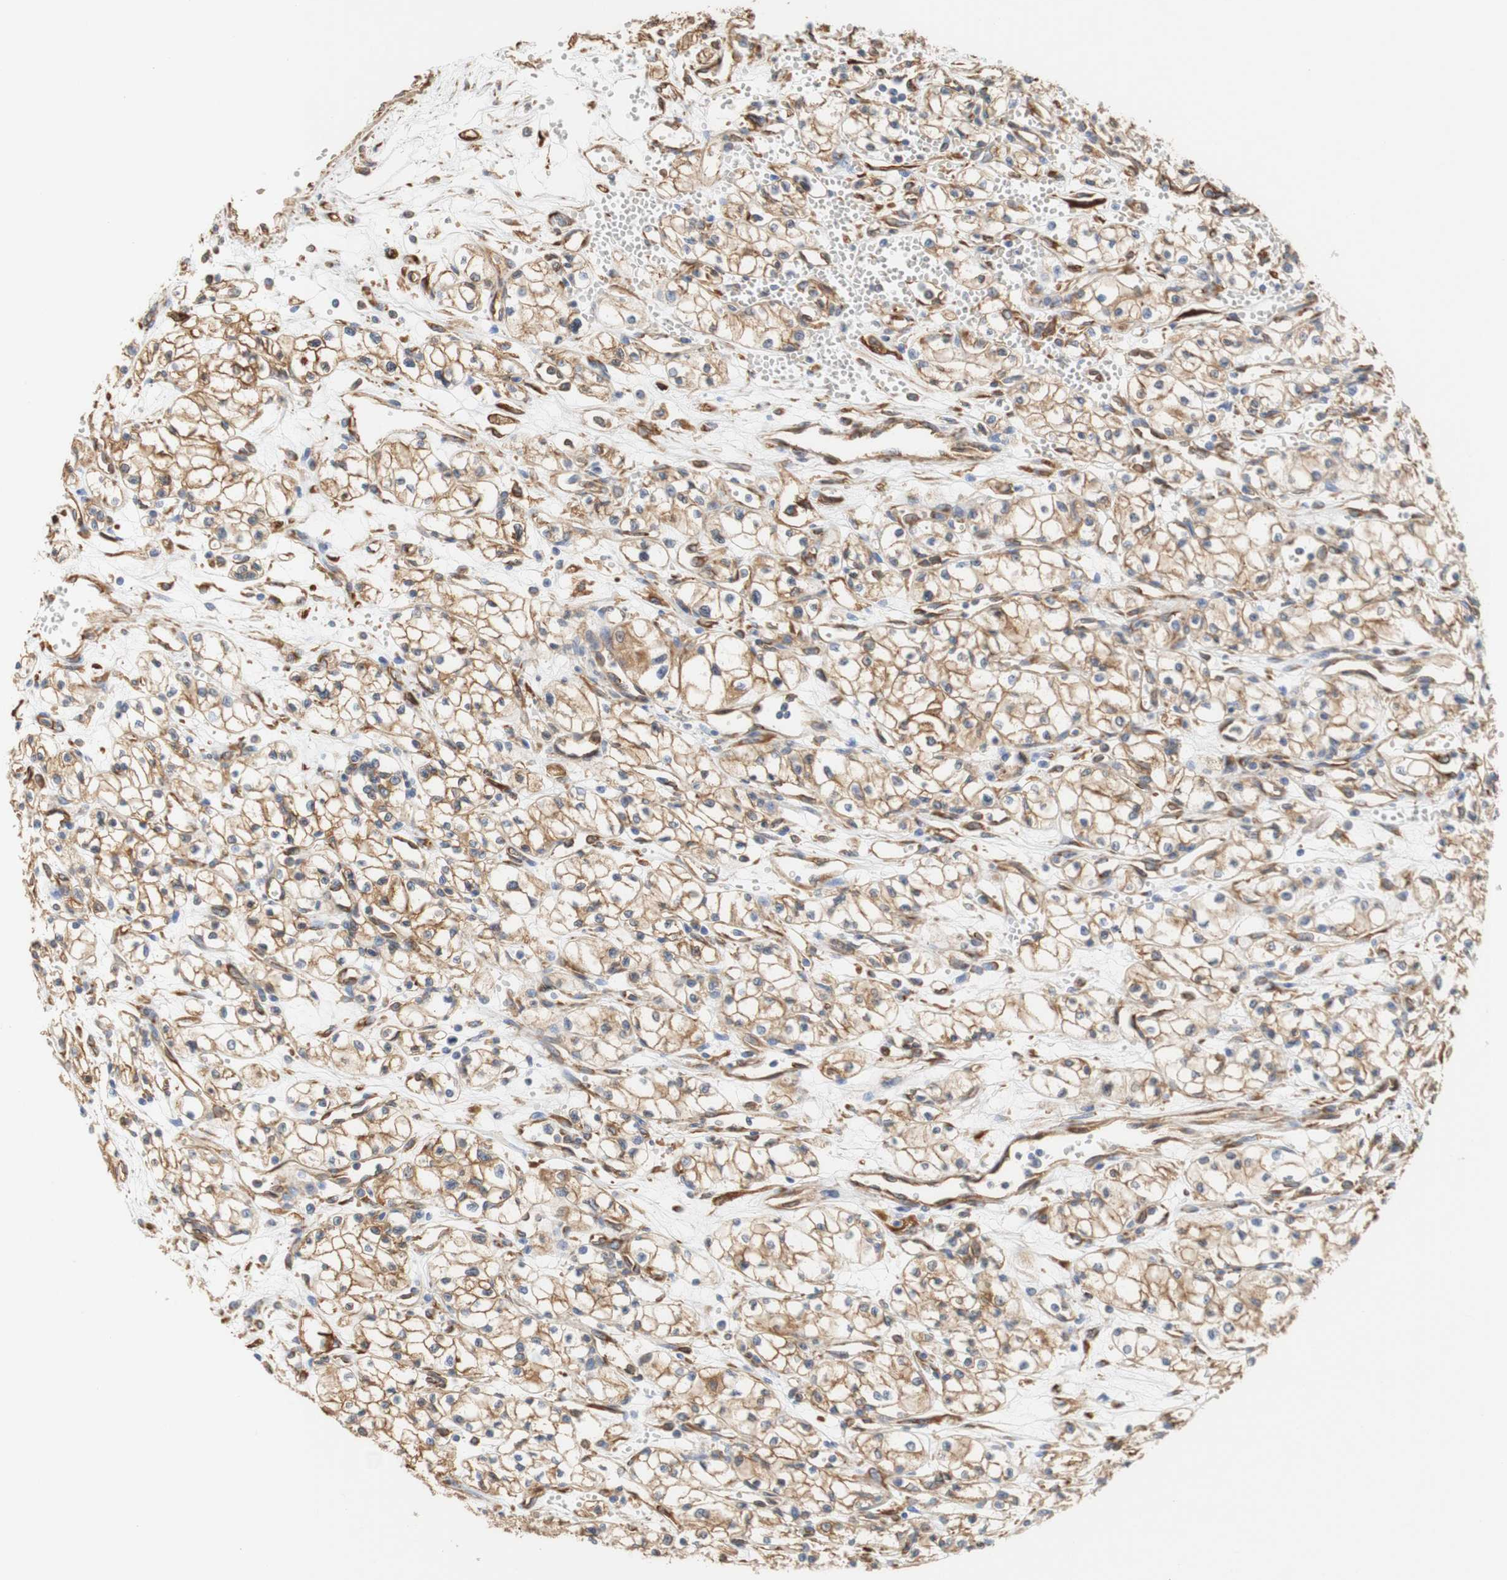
{"staining": {"intensity": "moderate", "quantity": ">75%", "location": "cytoplasmic/membranous"}, "tissue": "renal cancer", "cell_type": "Tumor cells", "image_type": "cancer", "snomed": [{"axis": "morphology", "description": "Normal tissue, NOS"}, {"axis": "morphology", "description": "Adenocarcinoma, NOS"}, {"axis": "topography", "description": "Kidney"}], "caption": "Immunohistochemical staining of human renal adenocarcinoma demonstrates medium levels of moderate cytoplasmic/membranous staining in approximately >75% of tumor cells.", "gene": "EIF2AK4", "patient": {"sex": "male", "age": 59}}